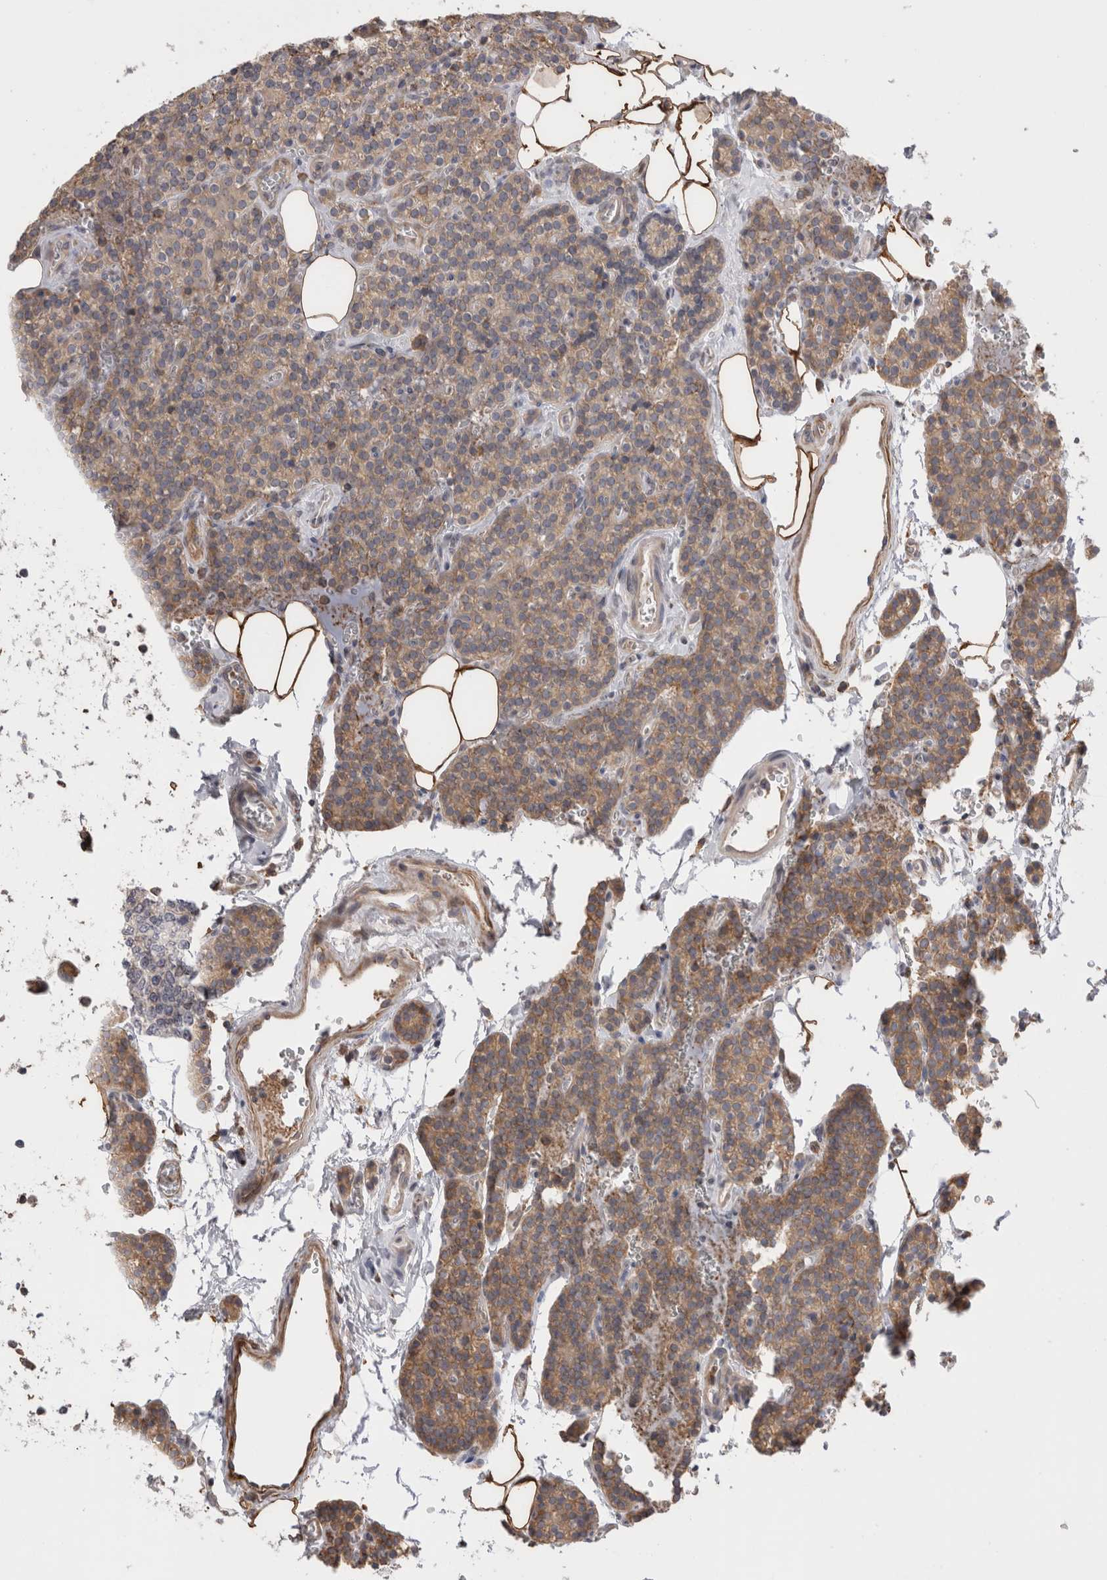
{"staining": {"intensity": "weak", "quantity": "25%-75%", "location": "cytoplasmic/membranous"}, "tissue": "parathyroid gland", "cell_type": "Glandular cells", "image_type": "normal", "snomed": [{"axis": "morphology", "description": "Normal tissue, NOS"}, {"axis": "topography", "description": "Parathyroid gland"}], "caption": "Parathyroid gland was stained to show a protein in brown. There is low levels of weak cytoplasmic/membranous expression in approximately 25%-75% of glandular cells. The protein of interest is stained brown, and the nuclei are stained in blue (DAB IHC with brightfield microscopy, high magnification).", "gene": "SMAP2", "patient": {"sex": "female", "age": 64}}